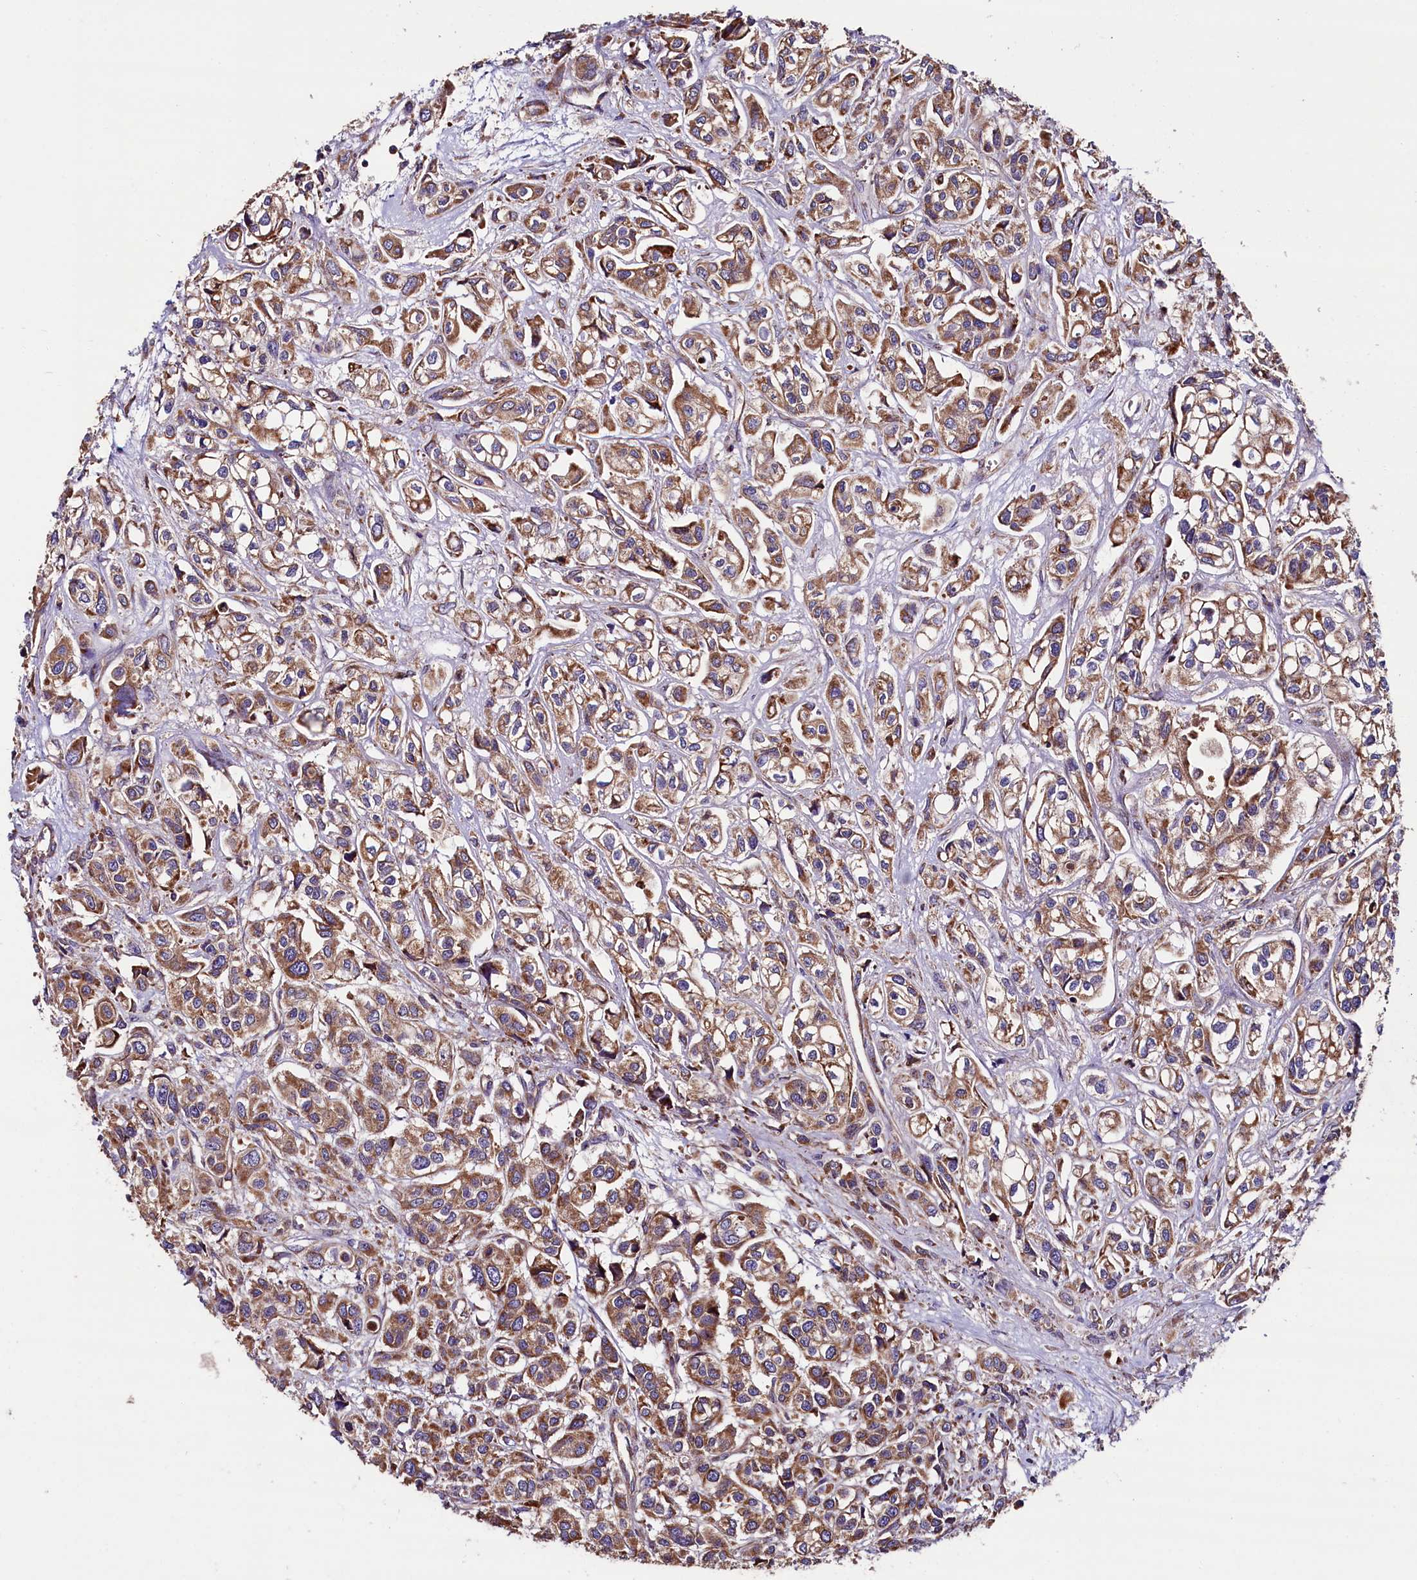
{"staining": {"intensity": "moderate", "quantity": ">75%", "location": "cytoplasmic/membranous"}, "tissue": "urothelial cancer", "cell_type": "Tumor cells", "image_type": "cancer", "snomed": [{"axis": "morphology", "description": "Urothelial carcinoma, High grade"}, {"axis": "topography", "description": "Urinary bladder"}], "caption": "An image of human urothelial carcinoma (high-grade) stained for a protein reveals moderate cytoplasmic/membranous brown staining in tumor cells.", "gene": "ZSWIM1", "patient": {"sex": "male", "age": 67}}